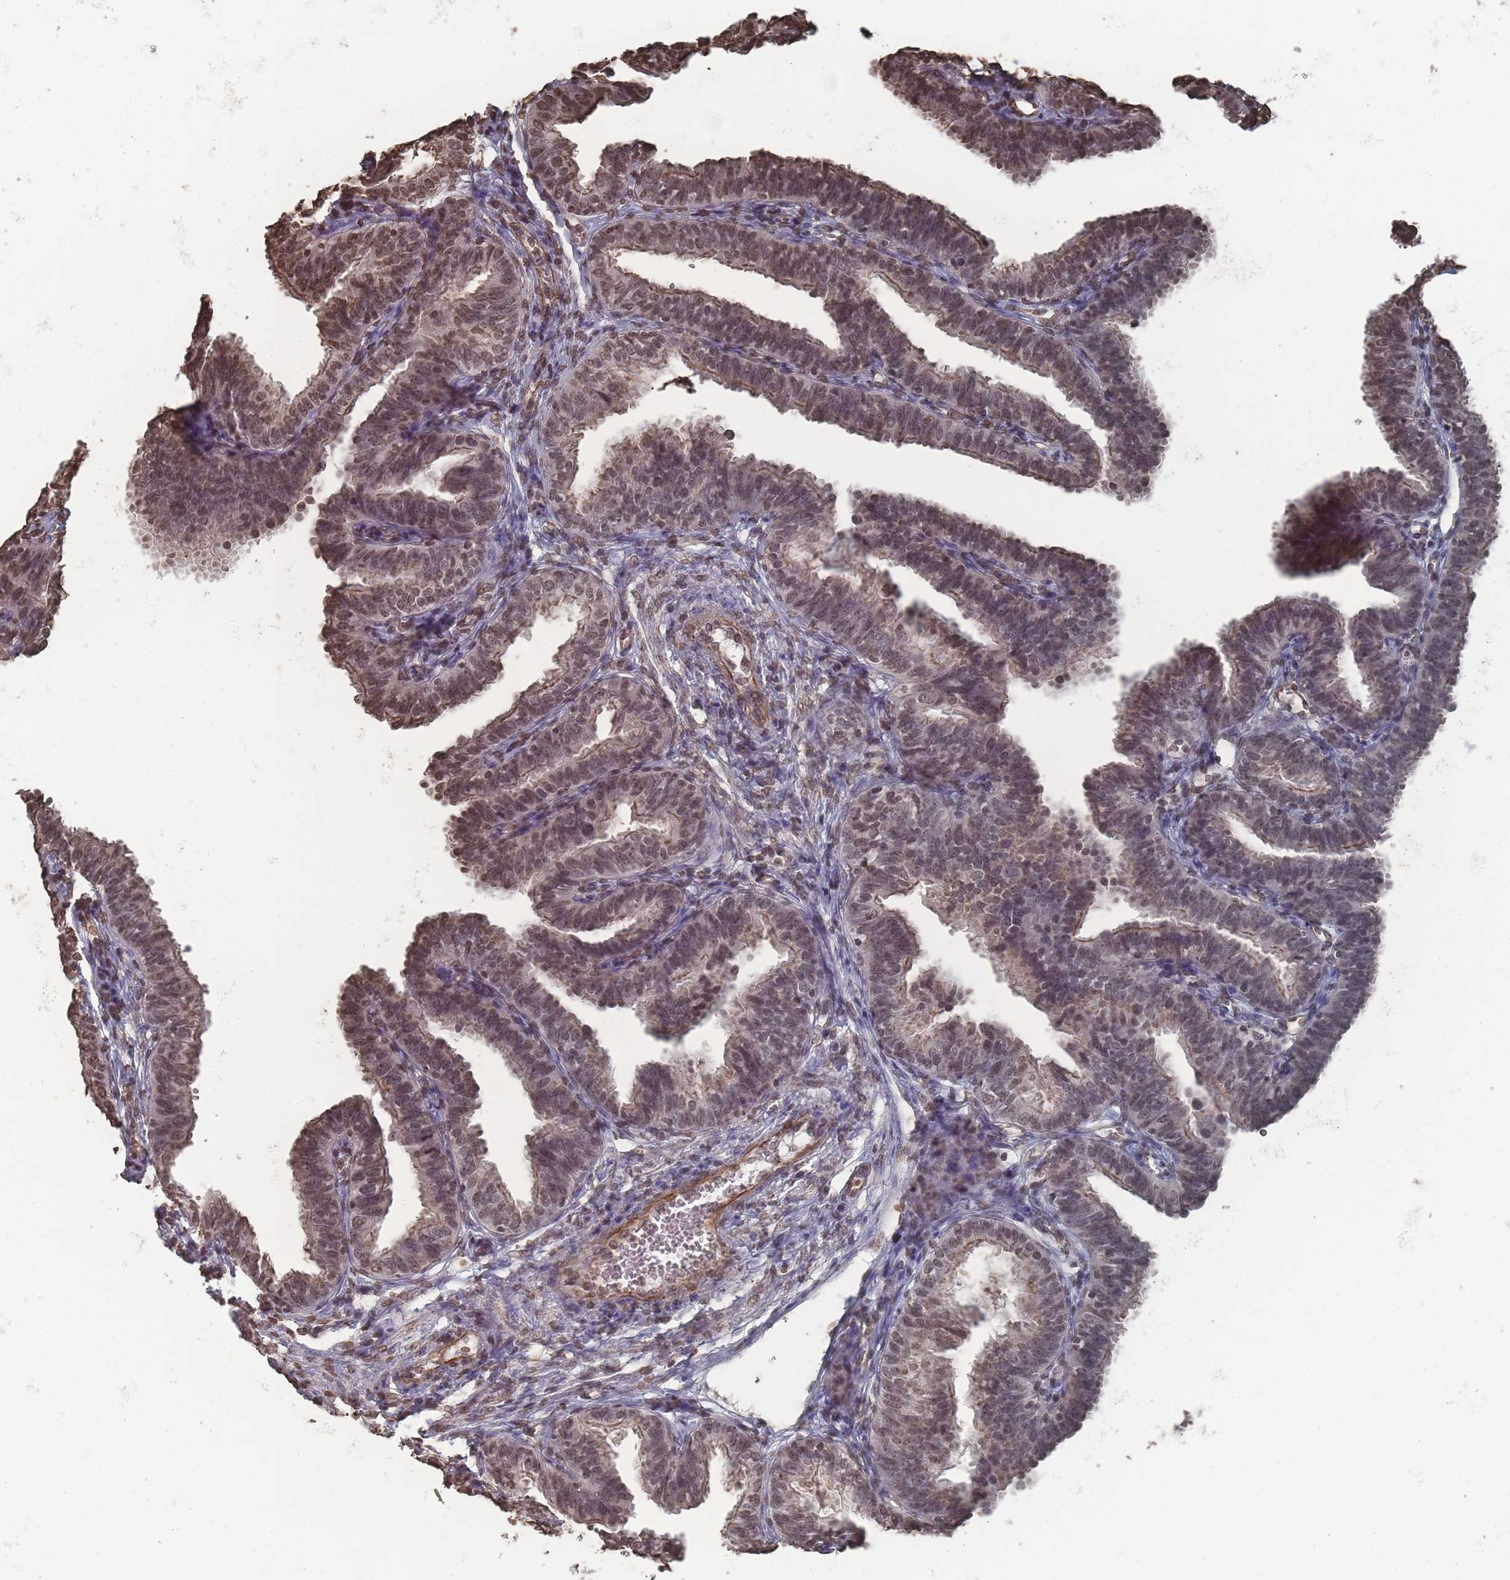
{"staining": {"intensity": "moderate", "quantity": ">75%", "location": "cytoplasmic/membranous,nuclear"}, "tissue": "fallopian tube", "cell_type": "Glandular cells", "image_type": "normal", "snomed": [{"axis": "morphology", "description": "Normal tissue, NOS"}, {"axis": "topography", "description": "Fallopian tube"}], "caption": "This photomicrograph reveals IHC staining of unremarkable human fallopian tube, with medium moderate cytoplasmic/membranous,nuclear staining in approximately >75% of glandular cells.", "gene": "PLEKHG5", "patient": {"sex": "female", "age": 35}}